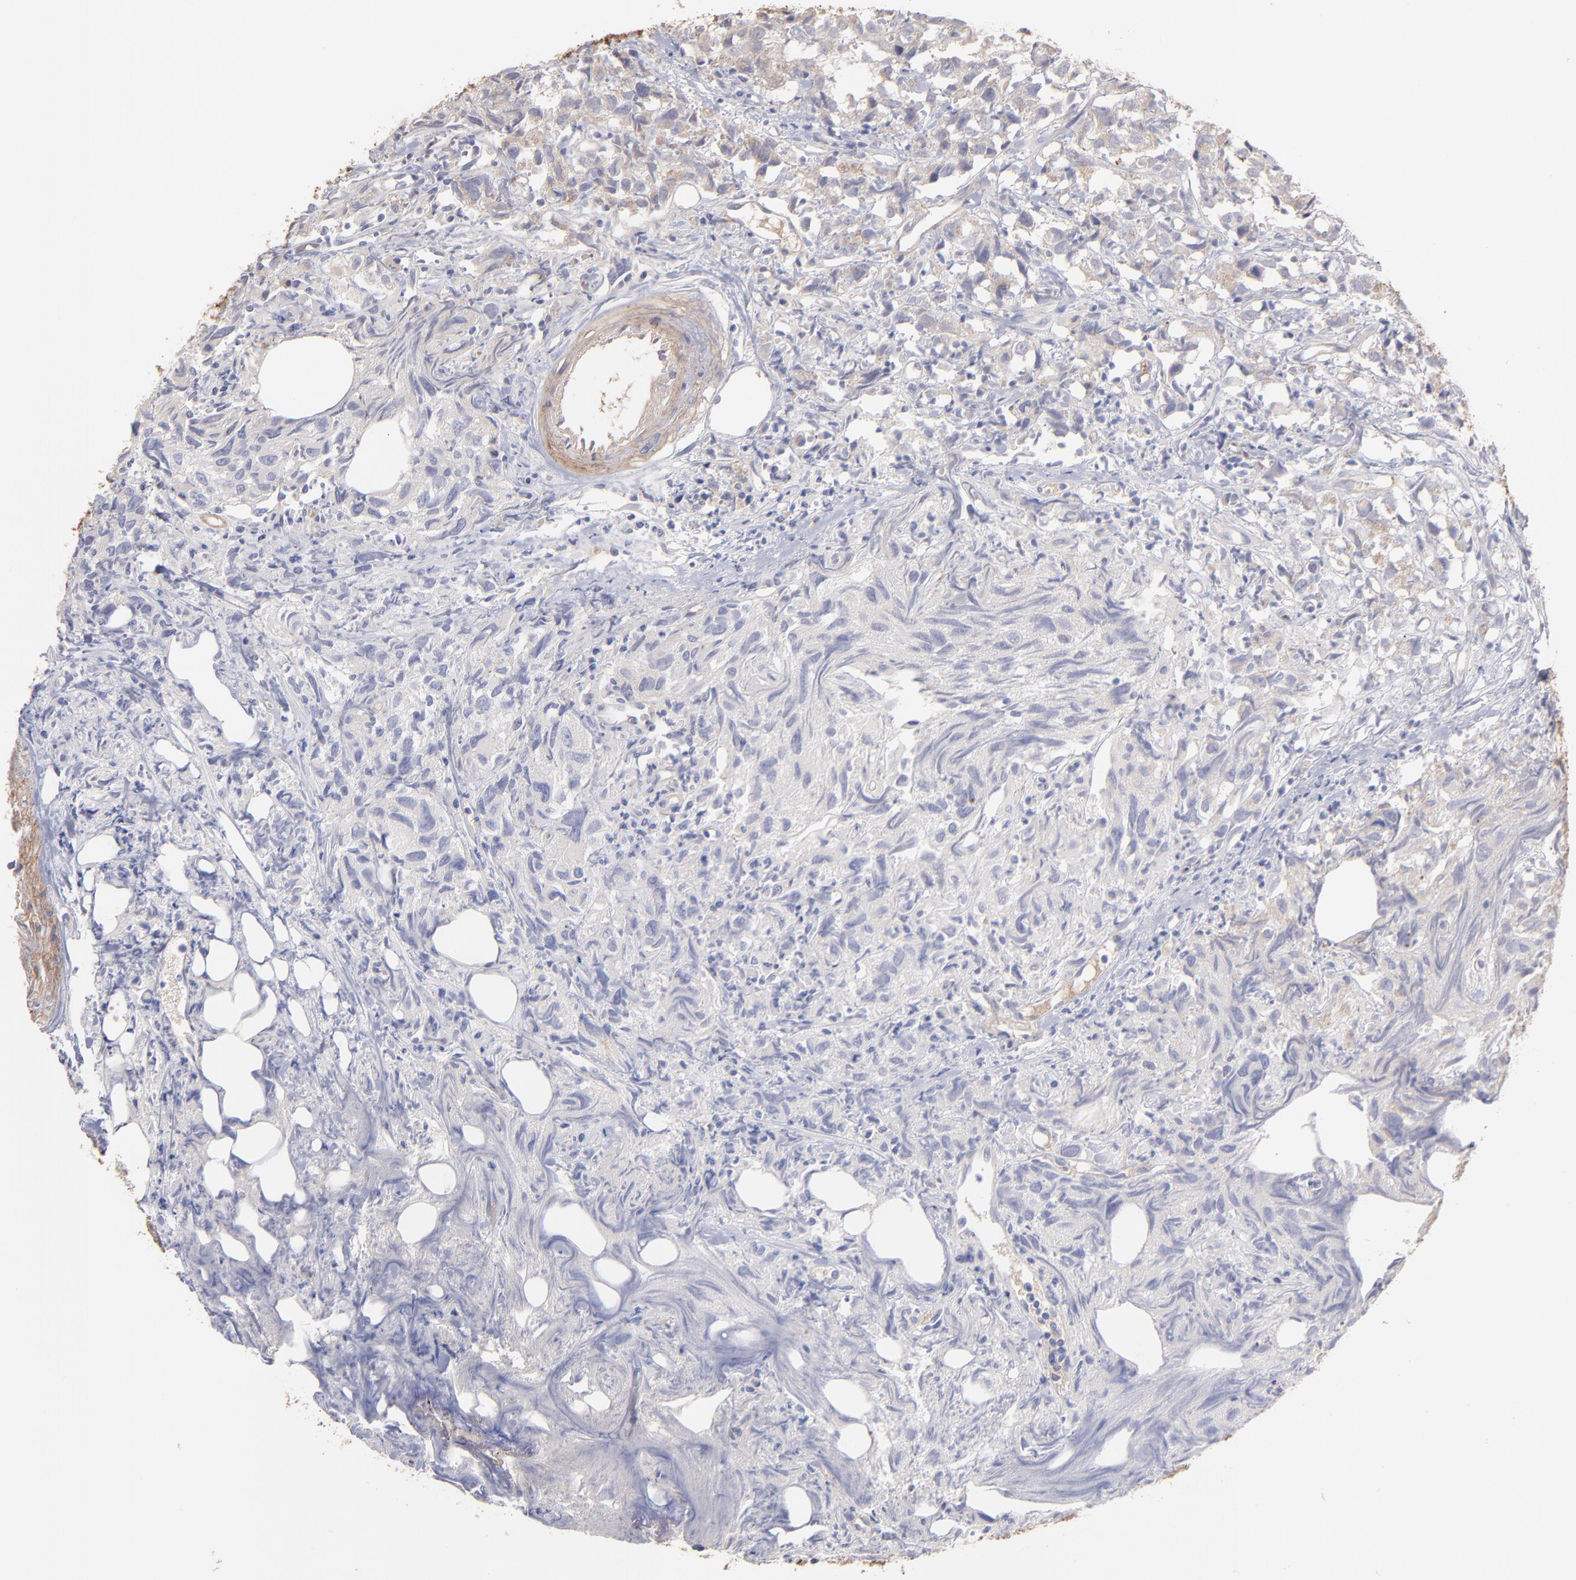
{"staining": {"intensity": "weak", "quantity": "25%-75%", "location": "cytoplasmic/membranous"}, "tissue": "urothelial cancer", "cell_type": "Tumor cells", "image_type": "cancer", "snomed": [{"axis": "morphology", "description": "Urothelial carcinoma, High grade"}, {"axis": "topography", "description": "Urinary bladder"}], "caption": "This photomicrograph shows high-grade urothelial carcinoma stained with immunohistochemistry to label a protein in brown. The cytoplasmic/membranous of tumor cells show weak positivity for the protein. Nuclei are counter-stained blue.", "gene": "F13B", "patient": {"sex": "female", "age": 75}}